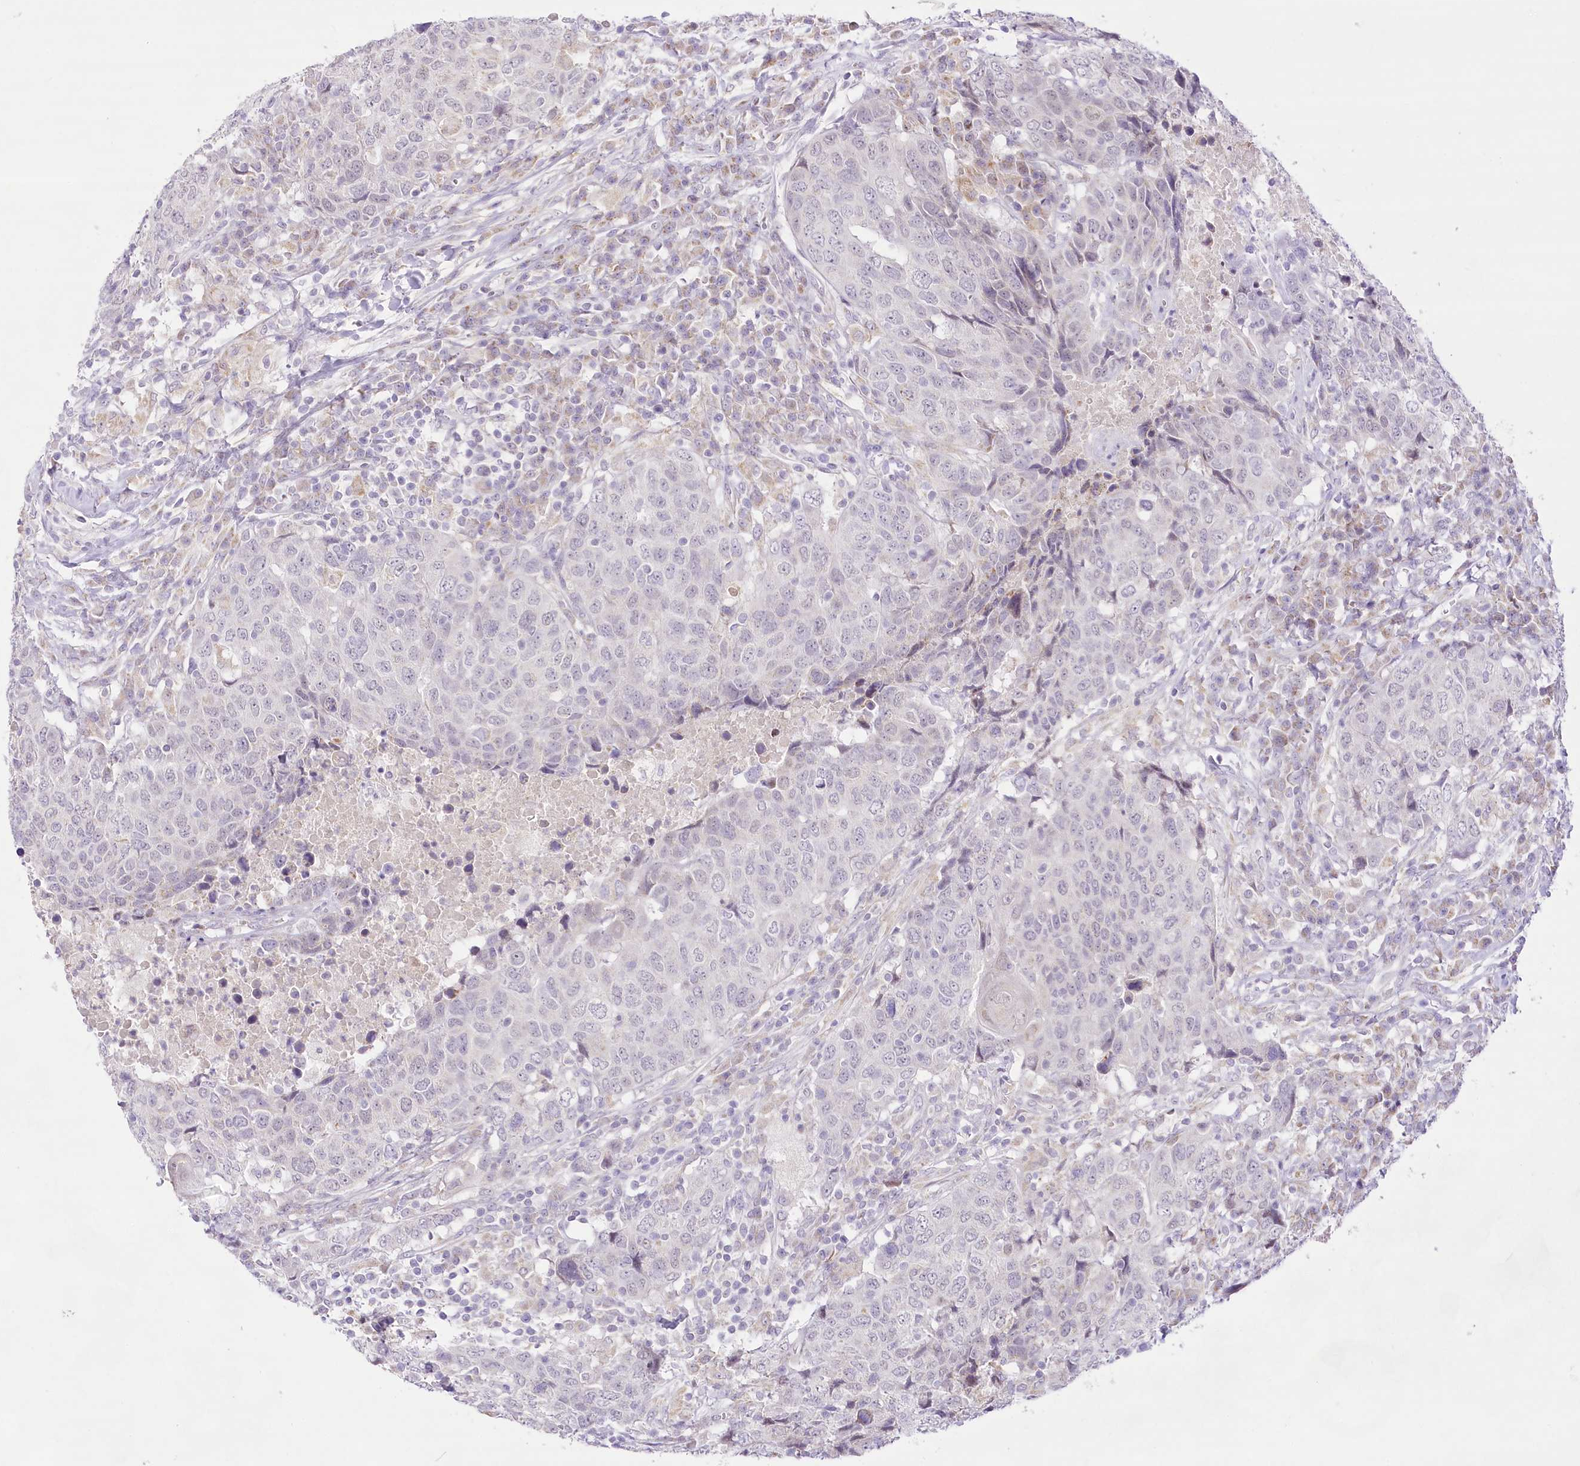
{"staining": {"intensity": "negative", "quantity": "none", "location": "none"}, "tissue": "head and neck cancer", "cell_type": "Tumor cells", "image_type": "cancer", "snomed": [{"axis": "morphology", "description": "Squamous cell carcinoma, NOS"}, {"axis": "topography", "description": "Head-Neck"}], "caption": "A high-resolution photomicrograph shows immunohistochemistry (IHC) staining of head and neck cancer (squamous cell carcinoma), which shows no significant expression in tumor cells.", "gene": "CCDC30", "patient": {"sex": "male", "age": 66}}